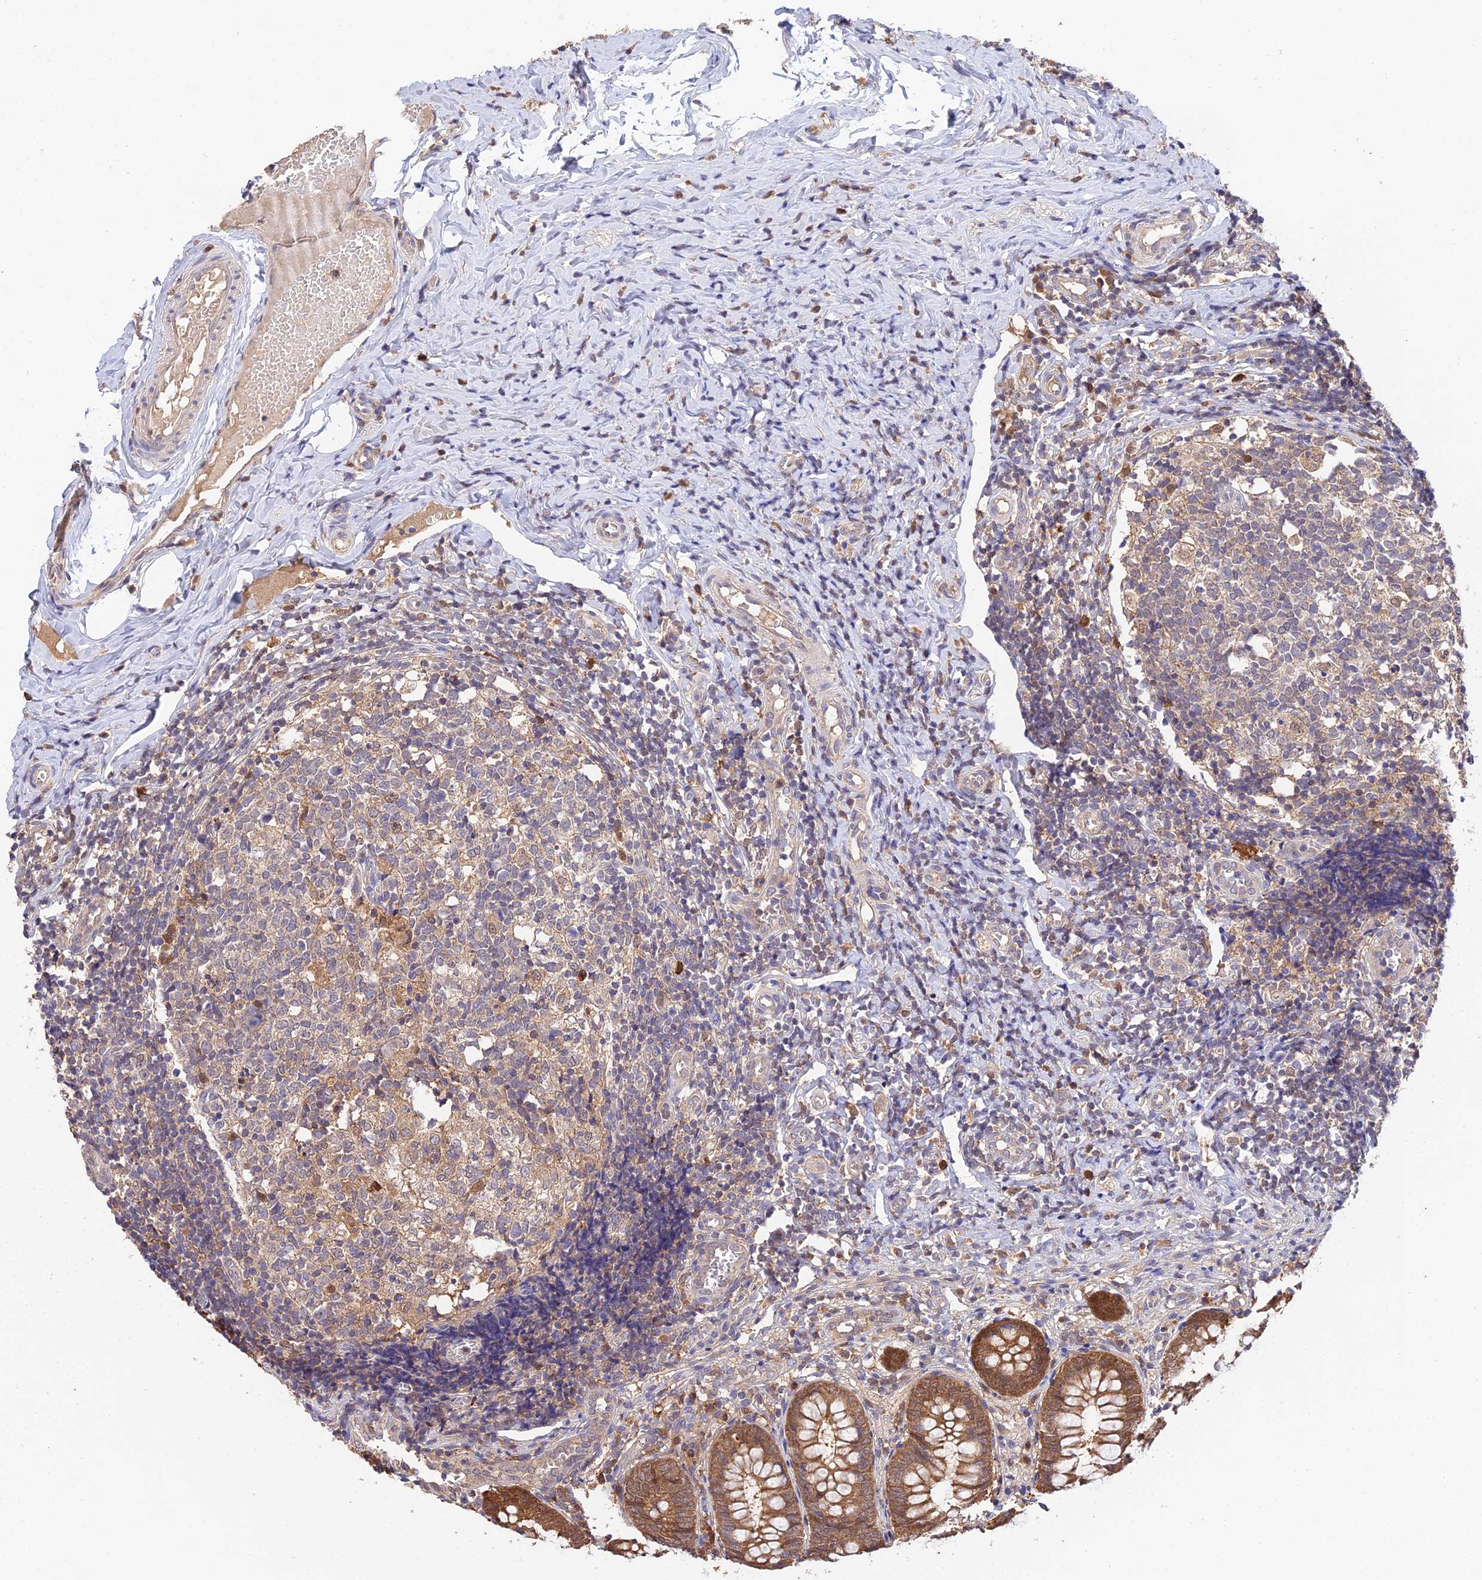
{"staining": {"intensity": "strong", "quantity": ">75%", "location": "cytoplasmic/membranous"}, "tissue": "appendix", "cell_type": "Glandular cells", "image_type": "normal", "snomed": [{"axis": "morphology", "description": "Normal tissue, NOS"}, {"axis": "topography", "description": "Appendix"}], "caption": "Protein staining reveals strong cytoplasmic/membranous staining in about >75% of glandular cells in unremarkable appendix. (Brightfield microscopy of DAB IHC at high magnification).", "gene": "FBP1", "patient": {"sex": "male", "age": 8}}